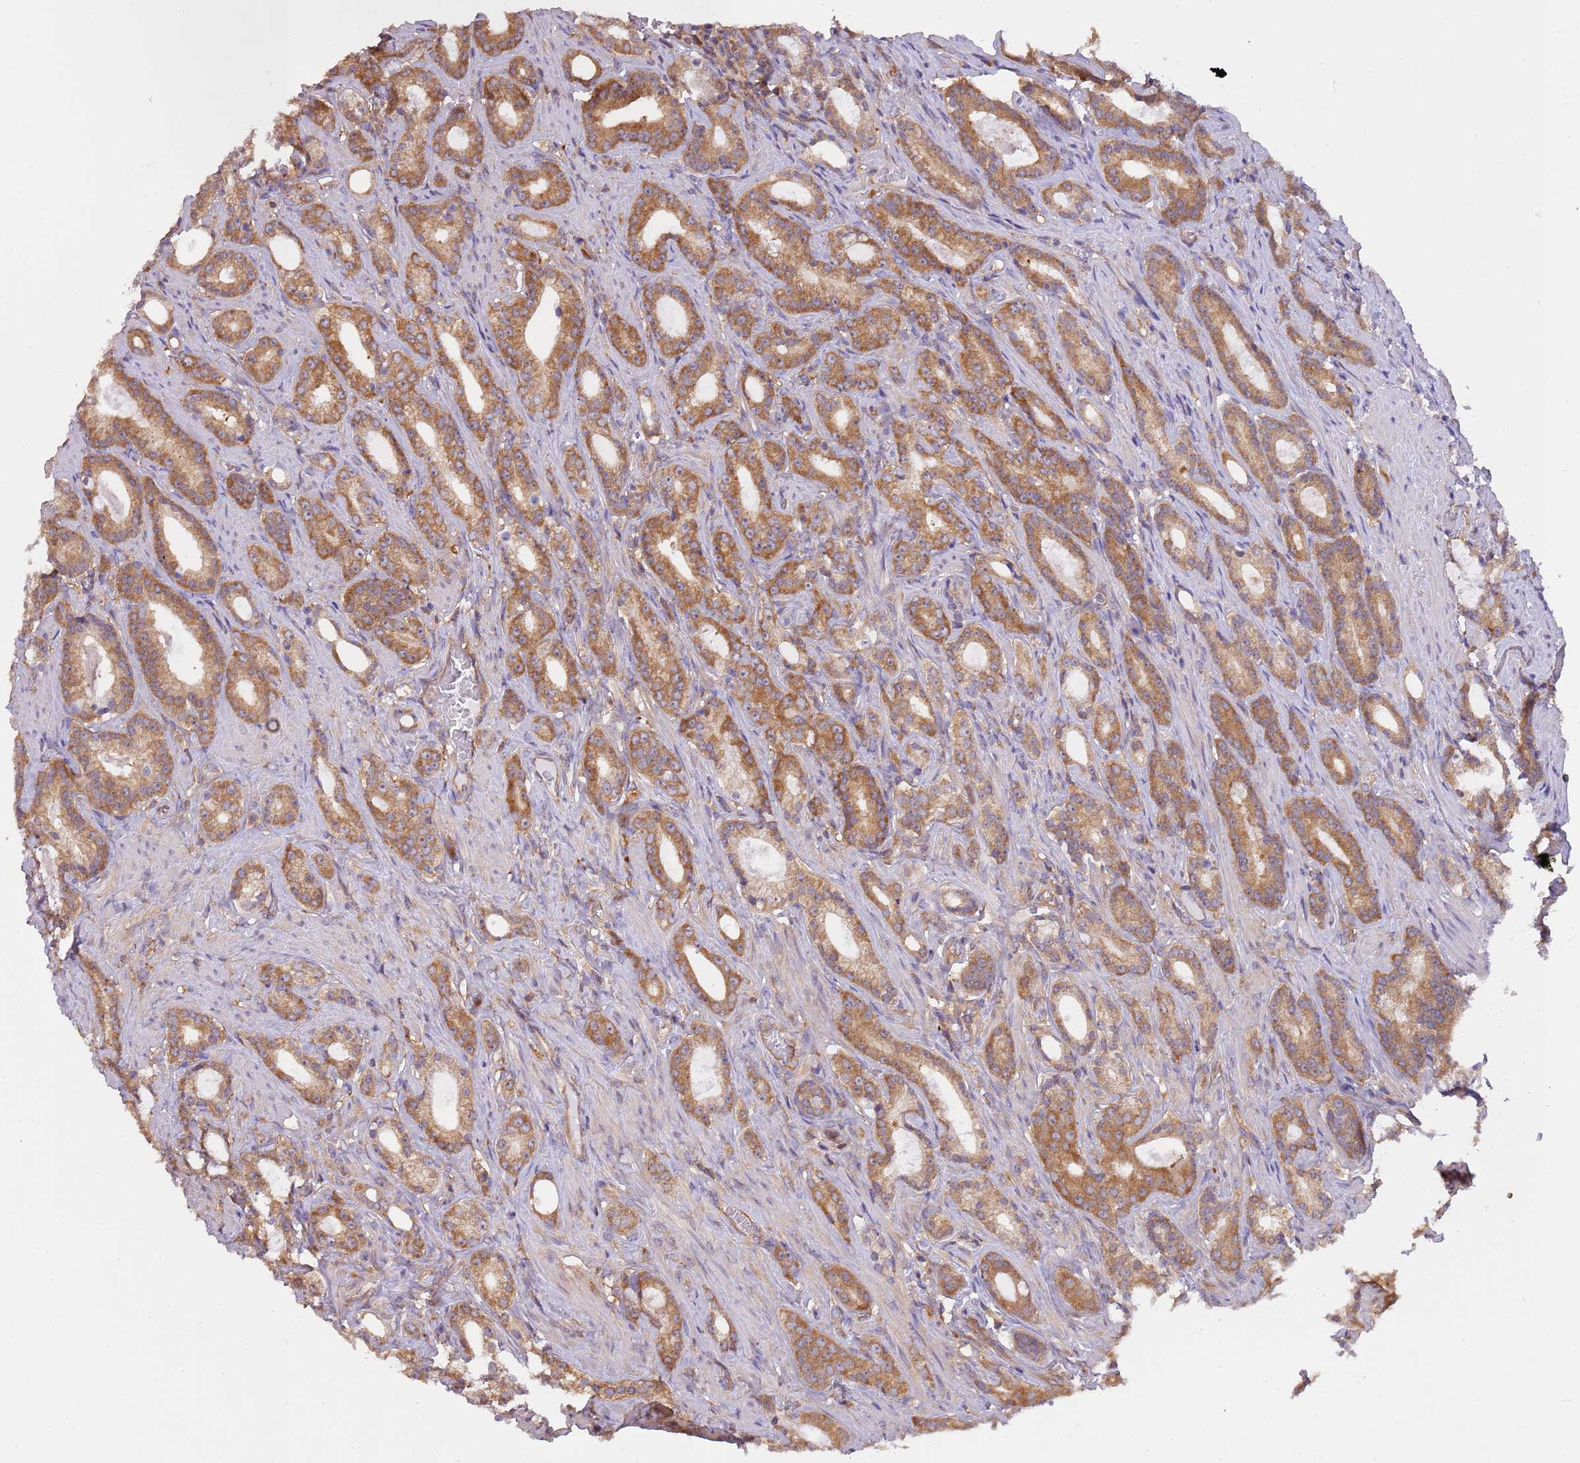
{"staining": {"intensity": "moderate", "quantity": ">75%", "location": "cytoplasmic/membranous"}, "tissue": "prostate cancer", "cell_type": "Tumor cells", "image_type": "cancer", "snomed": [{"axis": "morphology", "description": "Adenocarcinoma, Low grade"}, {"axis": "topography", "description": "Prostate"}], "caption": "High-magnification brightfield microscopy of prostate cancer (low-grade adenocarcinoma) stained with DAB (3,3'-diaminobenzidine) (brown) and counterstained with hematoxylin (blue). tumor cells exhibit moderate cytoplasmic/membranous expression is present in approximately>75% of cells.", "gene": "STIP1", "patient": {"sex": "male", "age": 71}}